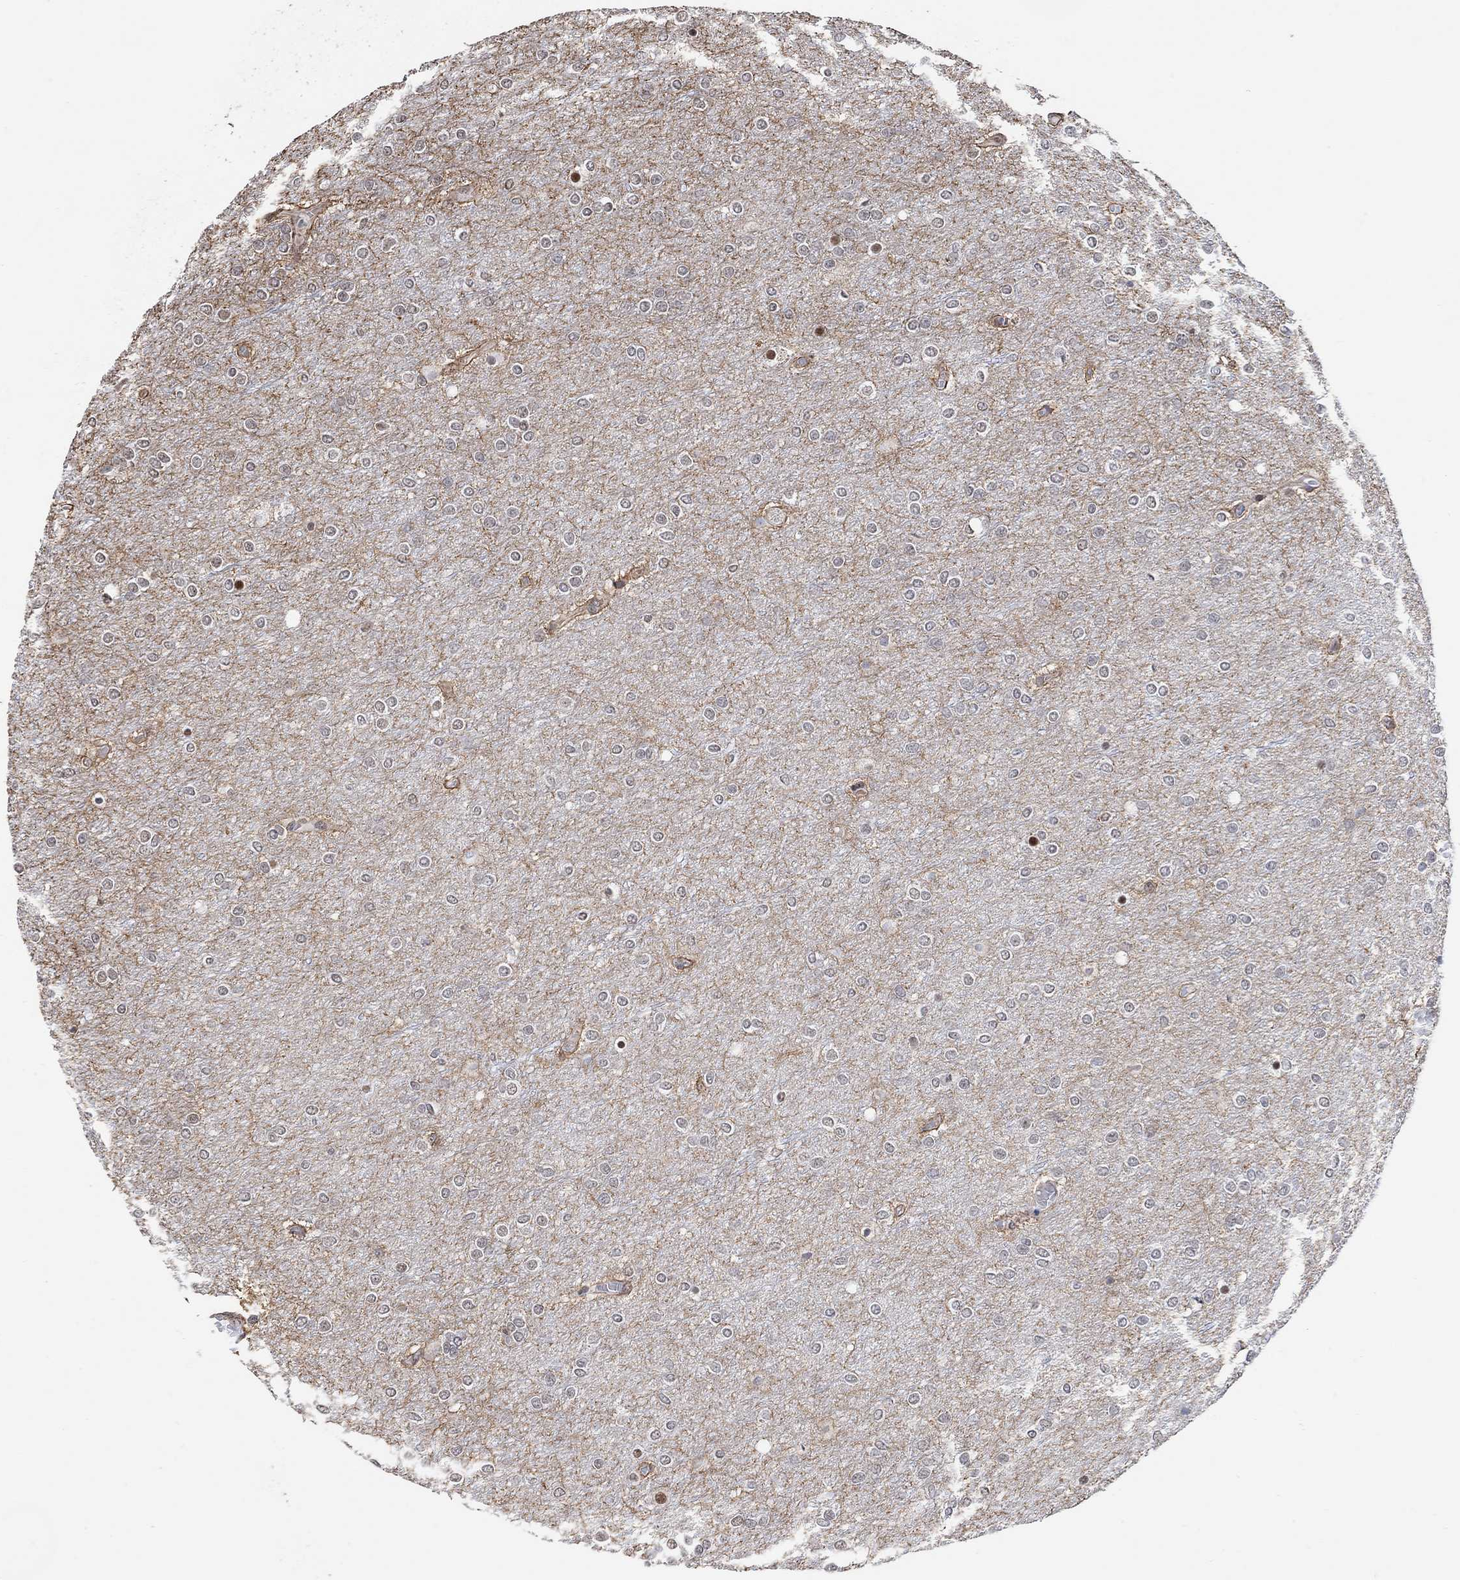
{"staining": {"intensity": "negative", "quantity": "none", "location": "none"}, "tissue": "glioma", "cell_type": "Tumor cells", "image_type": "cancer", "snomed": [{"axis": "morphology", "description": "Glioma, malignant, High grade"}, {"axis": "topography", "description": "Brain"}], "caption": "Tumor cells are negative for brown protein staining in glioma. (DAB (3,3'-diaminobenzidine) immunohistochemistry (IHC) with hematoxylin counter stain).", "gene": "USP39", "patient": {"sex": "female", "age": 61}}